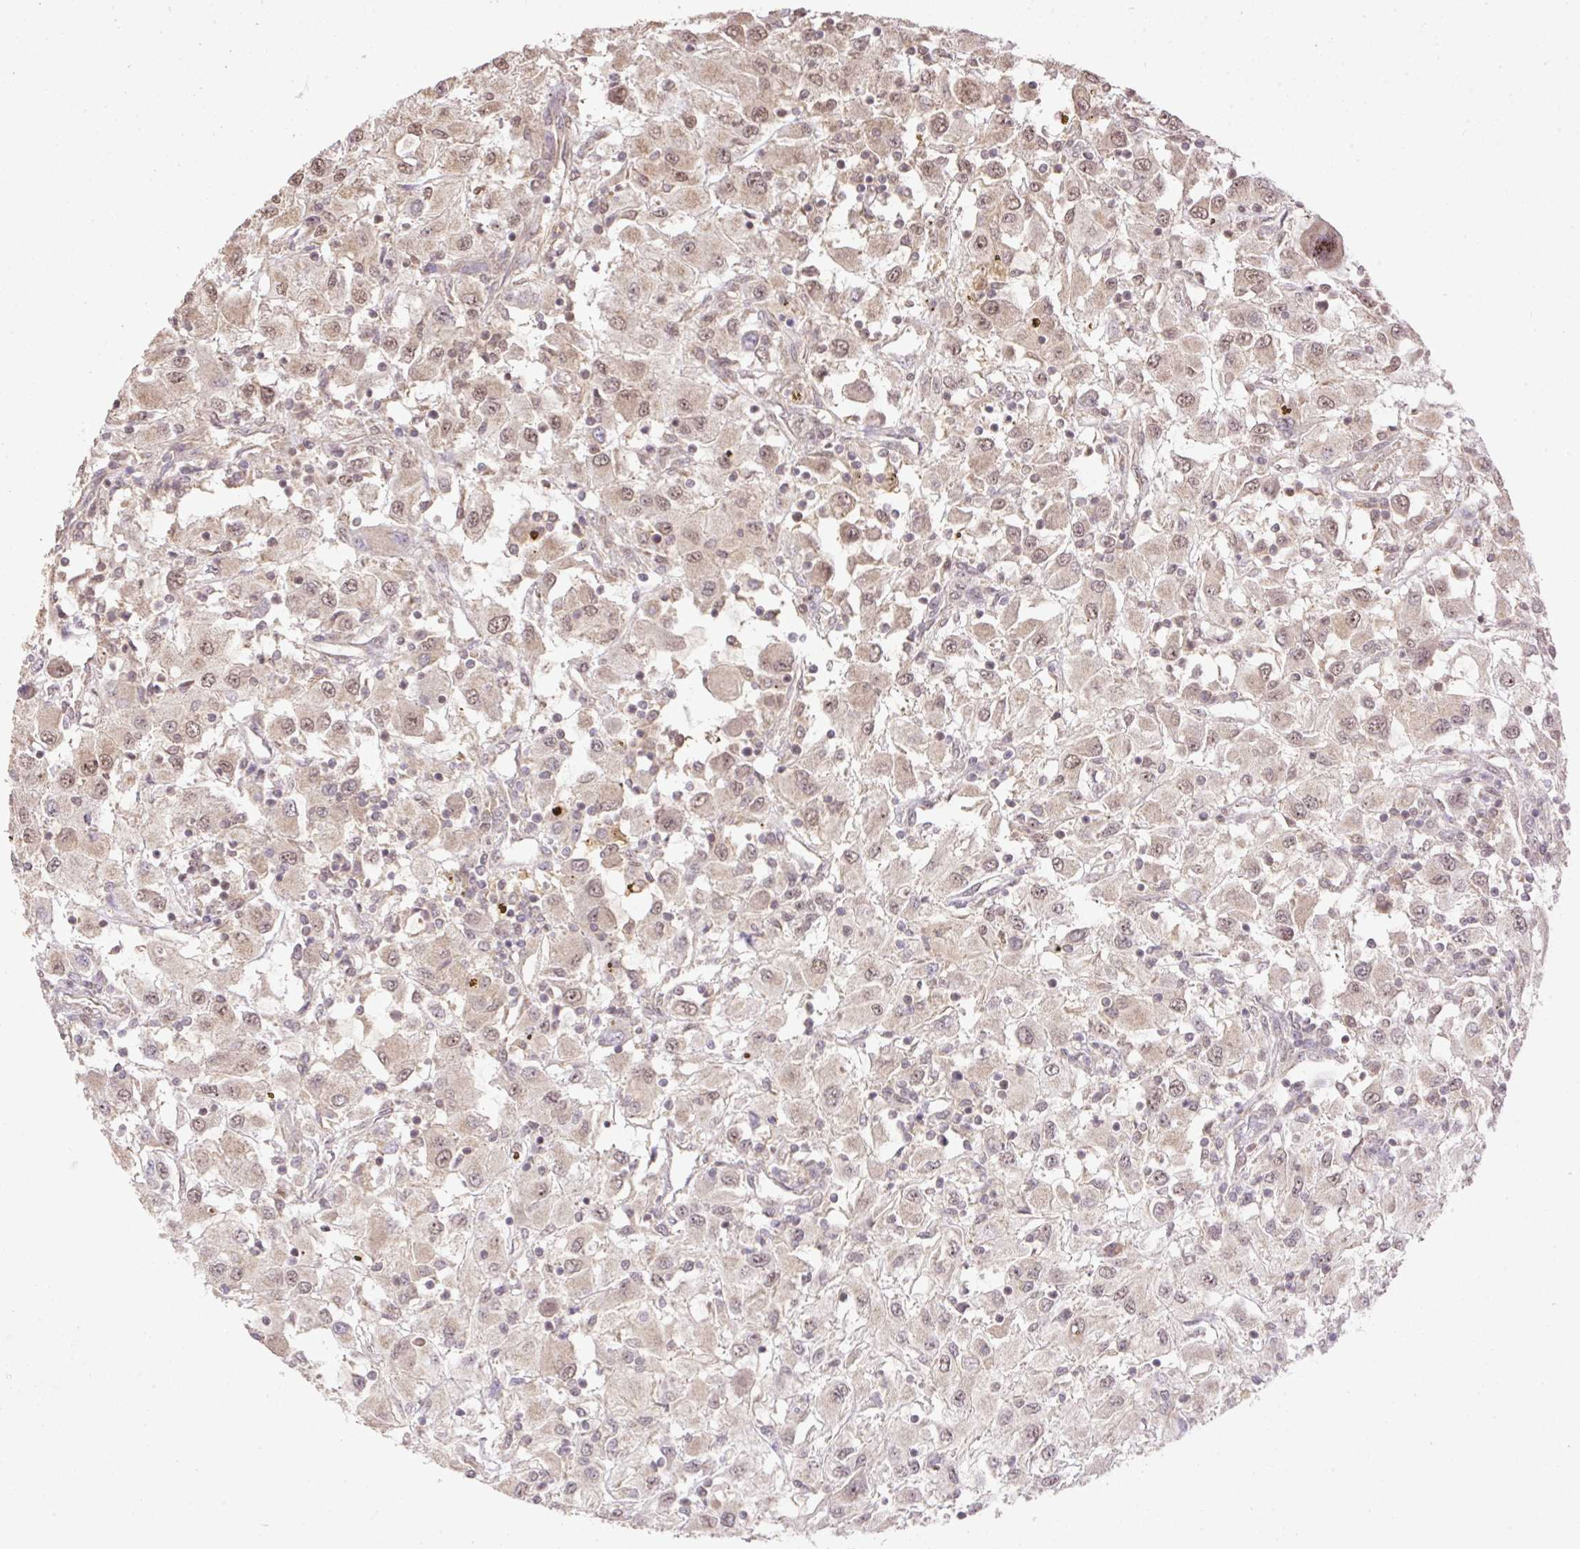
{"staining": {"intensity": "weak", "quantity": ">75%", "location": "cytoplasmic/membranous,nuclear"}, "tissue": "renal cancer", "cell_type": "Tumor cells", "image_type": "cancer", "snomed": [{"axis": "morphology", "description": "Adenocarcinoma, NOS"}, {"axis": "topography", "description": "Kidney"}], "caption": "The histopathology image displays a brown stain indicating the presence of a protein in the cytoplasmic/membranous and nuclear of tumor cells in renal adenocarcinoma. (IHC, brightfield microscopy, high magnification).", "gene": "VPS25", "patient": {"sex": "female", "age": 67}}